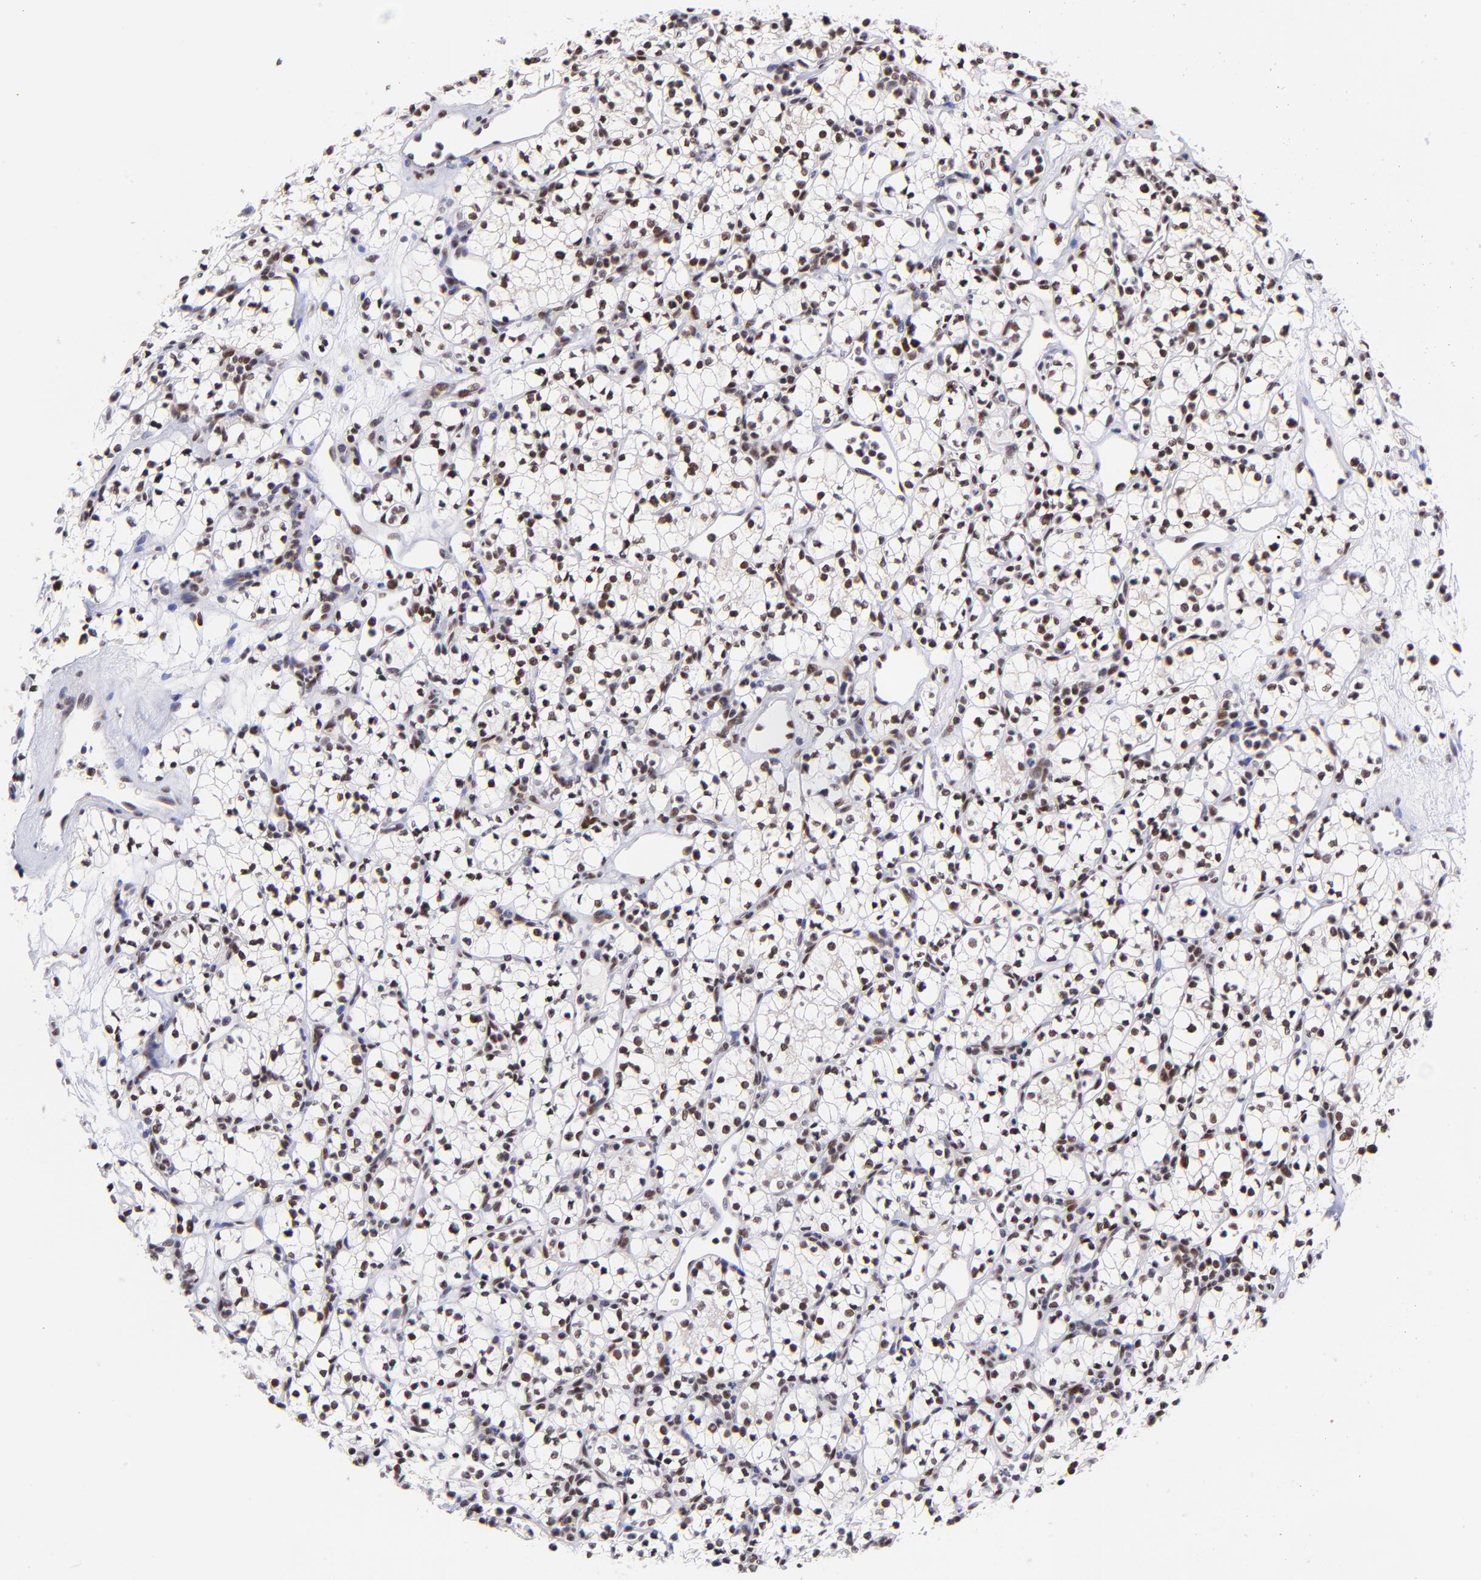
{"staining": {"intensity": "moderate", "quantity": ">75%", "location": "nuclear"}, "tissue": "renal cancer", "cell_type": "Tumor cells", "image_type": "cancer", "snomed": [{"axis": "morphology", "description": "Adenocarcinoma, NOS"}, {"axis": "topography", "description": "Kidney"}], "caption": "Brown immunohistochemical staining in renal cancer (adenocarcinoma) displays moderate nuclear positivity in approximately >75% of tumor cells.", "gene": "MIDEAS", "patient": {"sex": "male", "age": 59}}